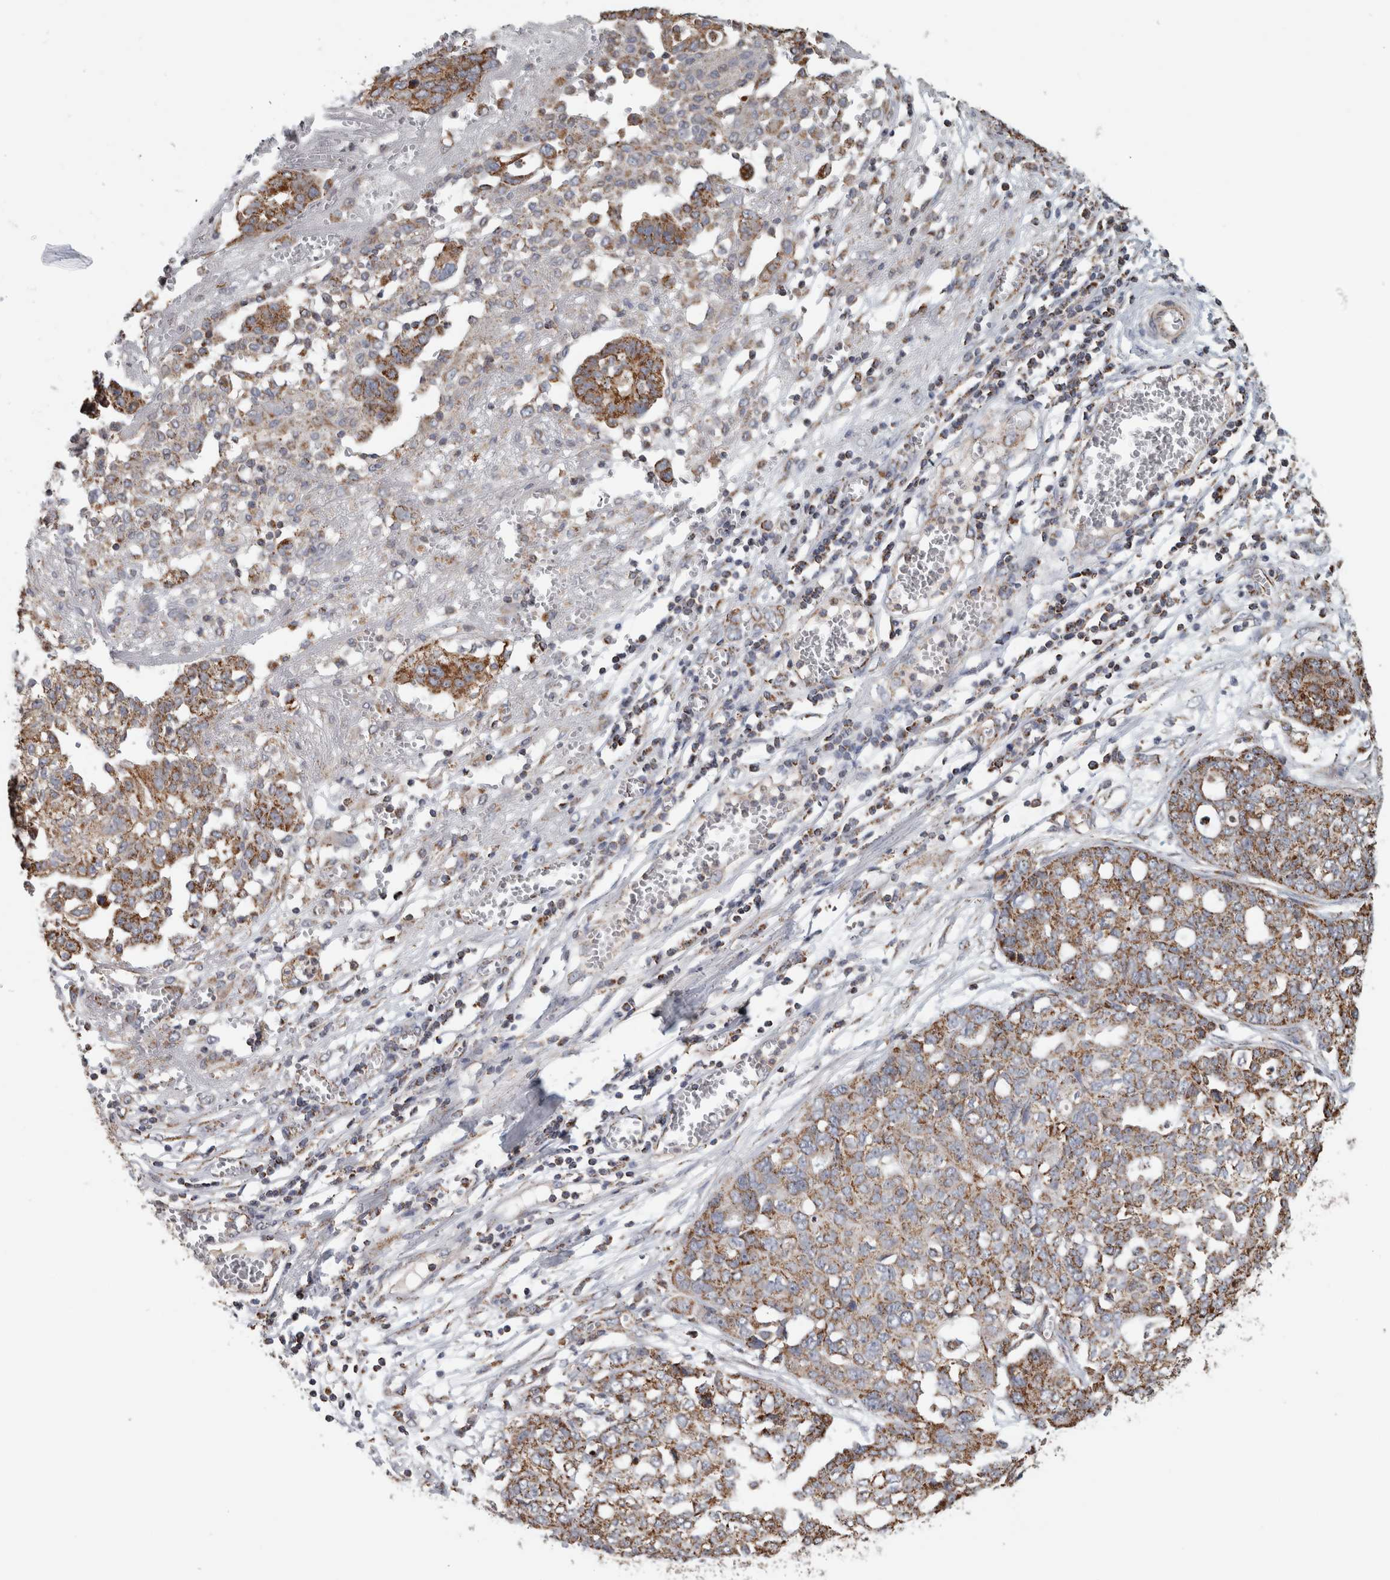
{"staining": {"intensity": "moderate", "quantity": ">75%", "location": "cytoplasmic/membranous"}, "tissue": "ovarian cancer", "cell_type": "Tumor cells", "image_type": "cancer", "snomed": [{"axis": "morphology", "description": "Cystadenocarcinoma, serous, NOS"}, {"axis": "topography", "description": "Soft tissue"}, {"axis": "topography", "description": "Ovary"}], "caption": "IHC photomicrograph of human ovarian cancer (serous cystadenocarcinoma) stained for a protein (brown), which reveals medium levels of moderate cytoplasmic/membranous expression in approximately >75% of tumor cells.", "gene": "ST8SIA1", "patient": {"sex": "female", "age": 57}}